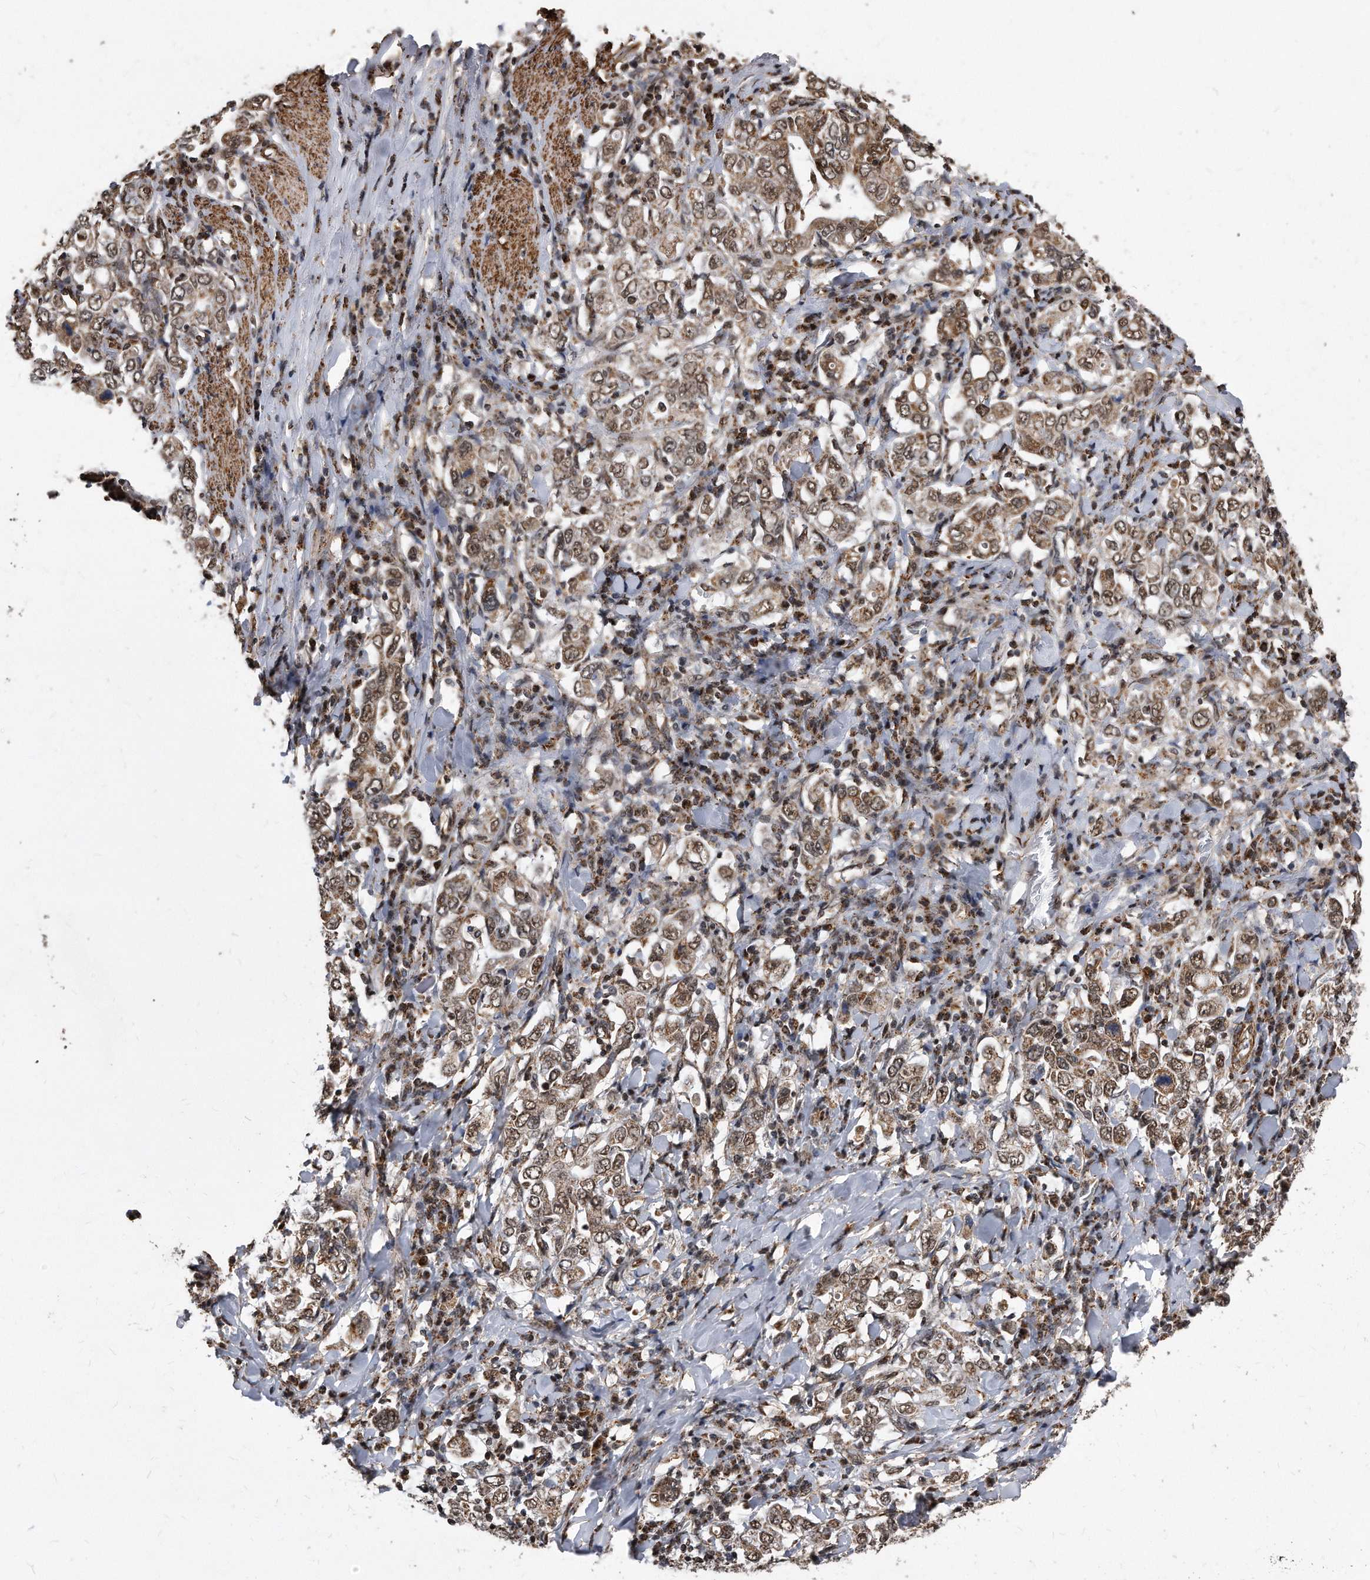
{"staining": {"intensity": "moderate", "quantity": ">75%", "location": "cytoplasmic/membranous,nuclear"}, "tissue": "stomach cancer", "cell_type": "Tumor cells", "image_type": "cancer", "snomed": [{"axis": "morphology", "description": "Adenocarcinoma, NOS"}, {"axis": "topography", "description": "Stomach, upper"}], "caption": "A high-resolution micrograph shows immunohistochemistry staining of stomach cancer (adenocarcinoma), which demonstrates moderate cytoplasmic/membranous and nuclear staining in about >75% of tumor cells.", "gene": "DUSP22", "patient": {"sex": "male", "age": 62}}